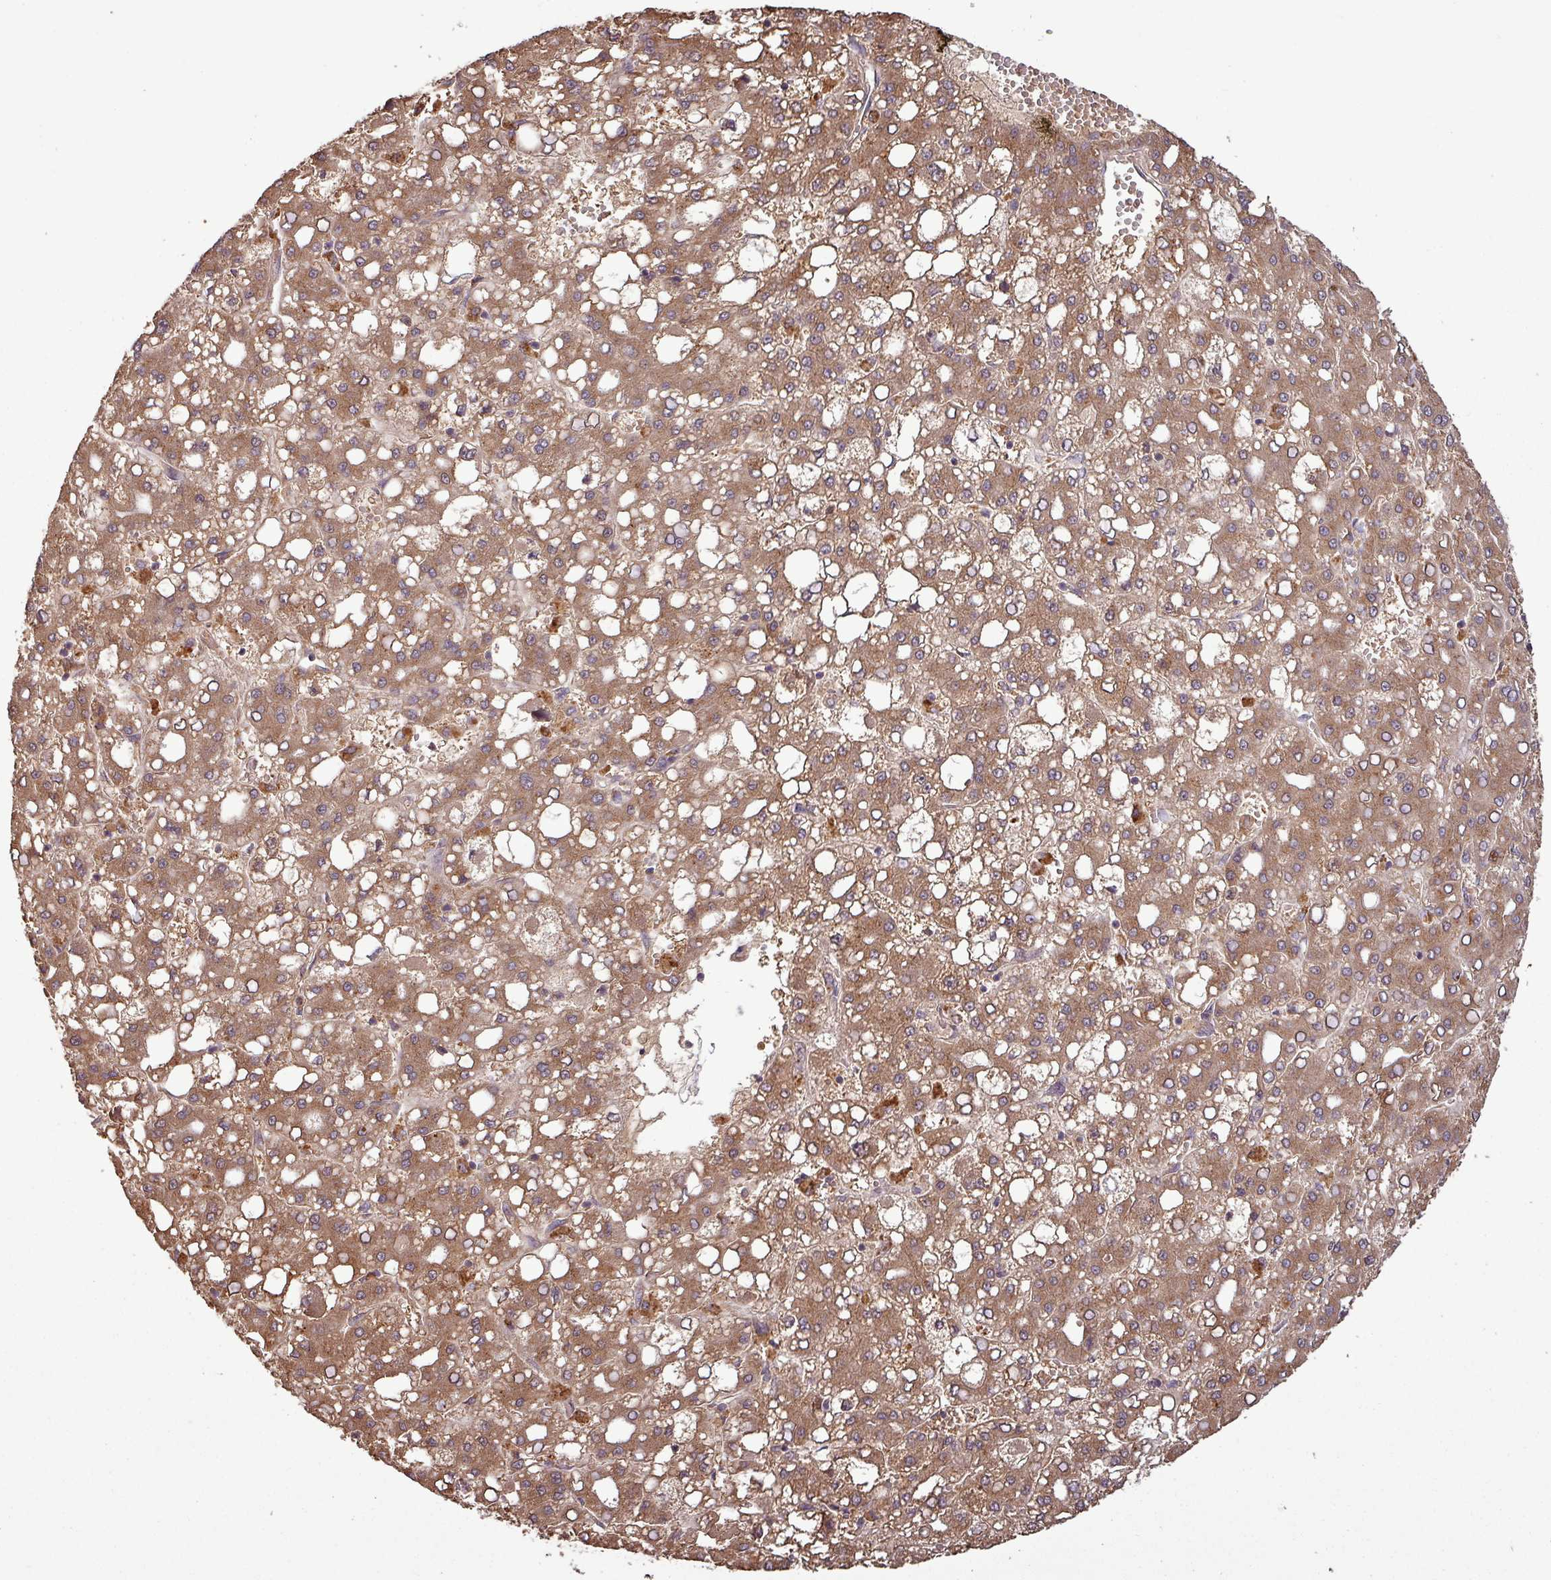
{"staining": {"intensity": "moderate", "quantity": ">75%", "location": "cytoplasmic/membranous"}, "tissue": "liver cancer", "cell_type": "Tumor cells", "image_type": "cancer", "snomed": [{"axis": "morphology", "description": "Carcinoma, Hepatocellular, NOS"}, {"axis": "topography", "description": "Liver"}], "caption": "High-magnification brightfield microscopy of hepatocellular carcinoma (liver) stained with DAB (3,3'-diaminobenzidine) (brown) and counterstained with hematoxylin (blue). tumor cells exhibit moderate cytoplasmic/membranous expression is identified in approximately>75% of cells. Using DAB (brown) and hematoxylin (blue) stains, captured at high magnification using brightfield microscopy.", "gene": "NT5C3A", "patient": {"sex": "male", "age": 65}}